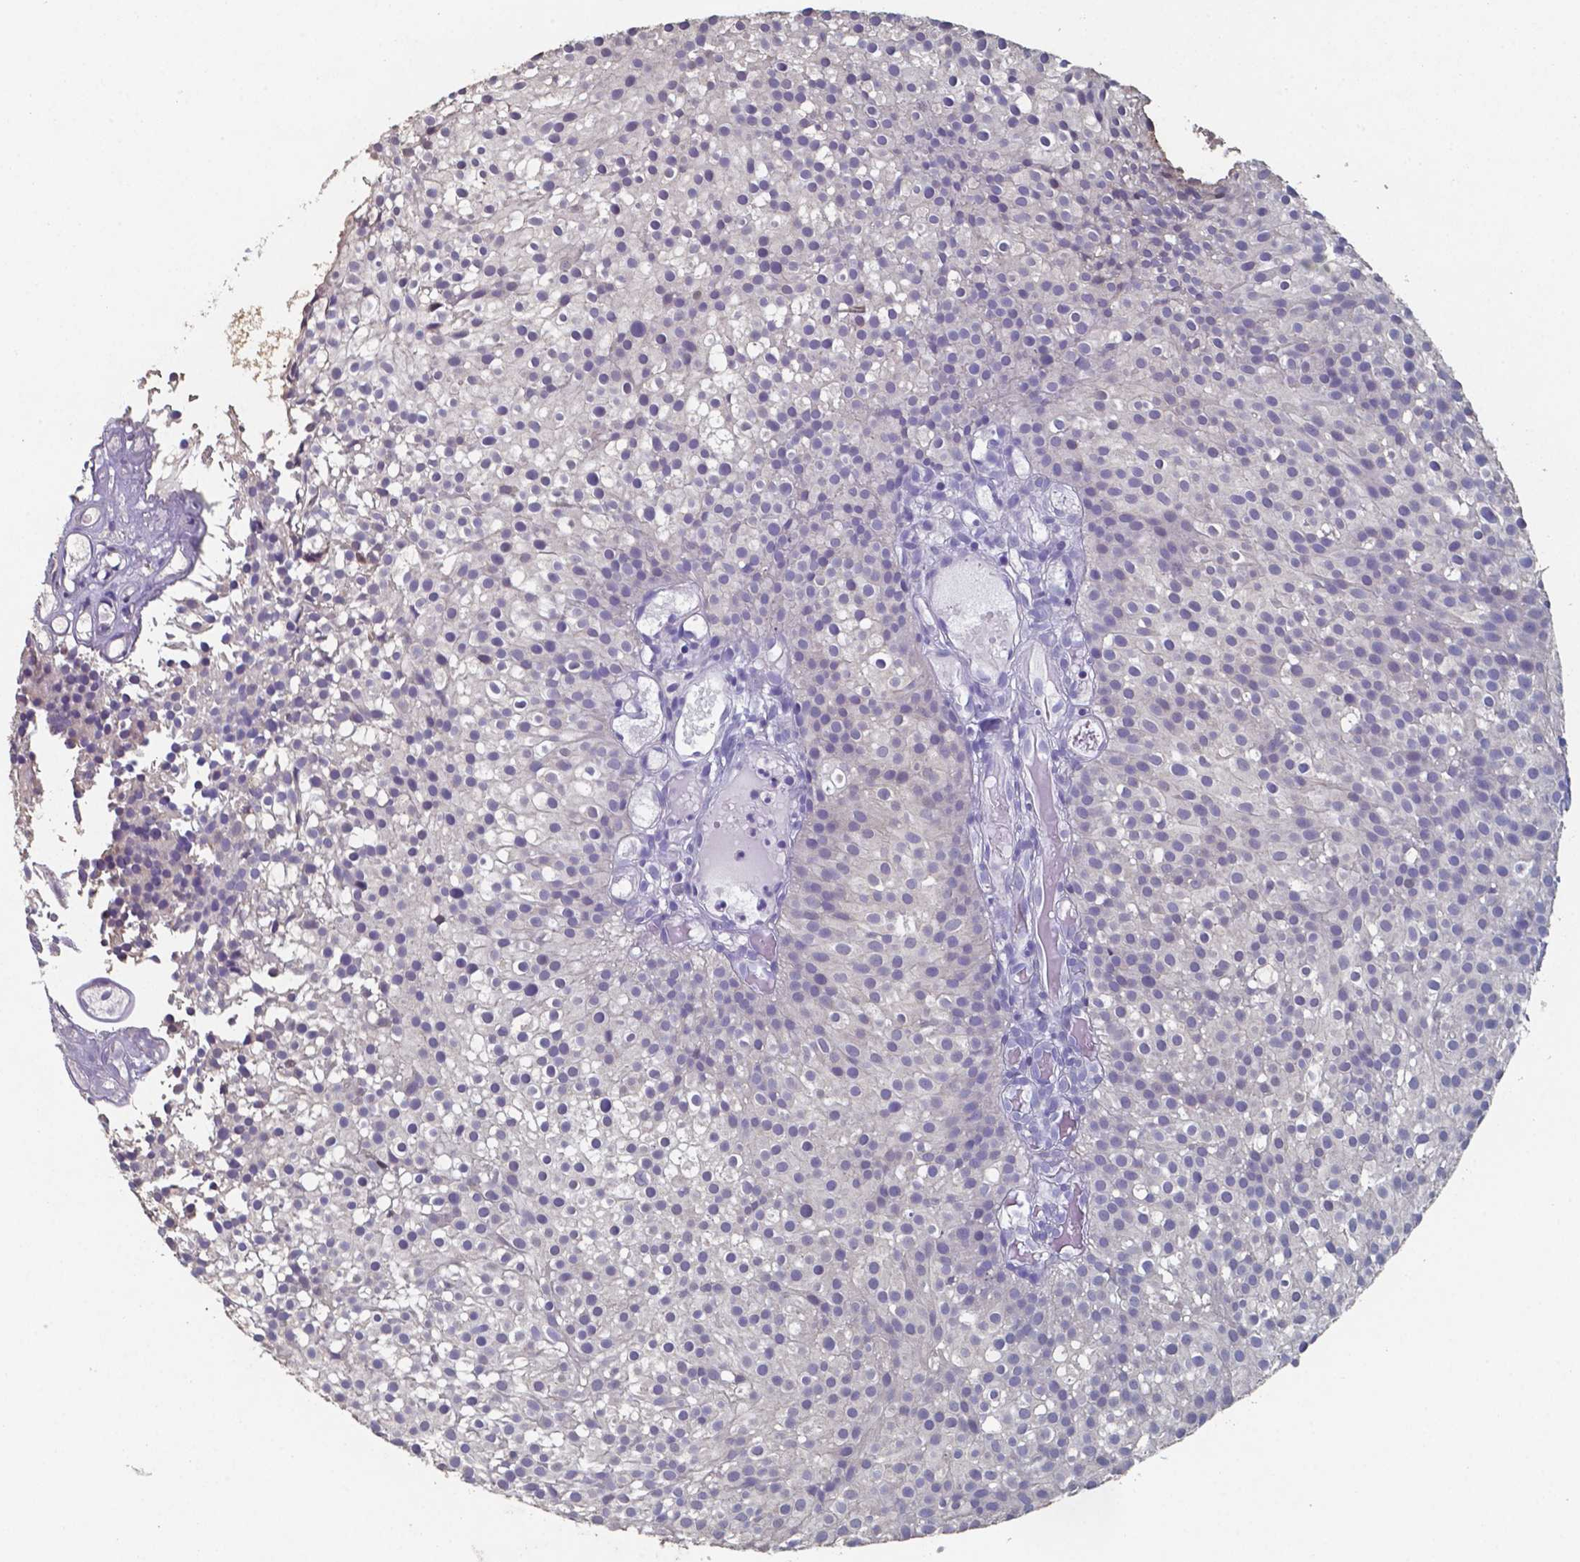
{"staining": {"intensity": "negative", "quantity": "none", "location": "none"}, "tissue": "urothelial cancer", "cell_type": "Tumor cells", "image_type": "cancer", "snomed": [{"axis": "morphology", "description": "Urothelial carcinoma, Low grade"}, {"axis": "topography", "description": "Urinary bladder"}], "caption": "Image shows no protein expression in tumor cells of low-grade urothelial carcinoma tissue.", "gene": "FOXJ1", "patient": {"sex": "male", "age": 63}}